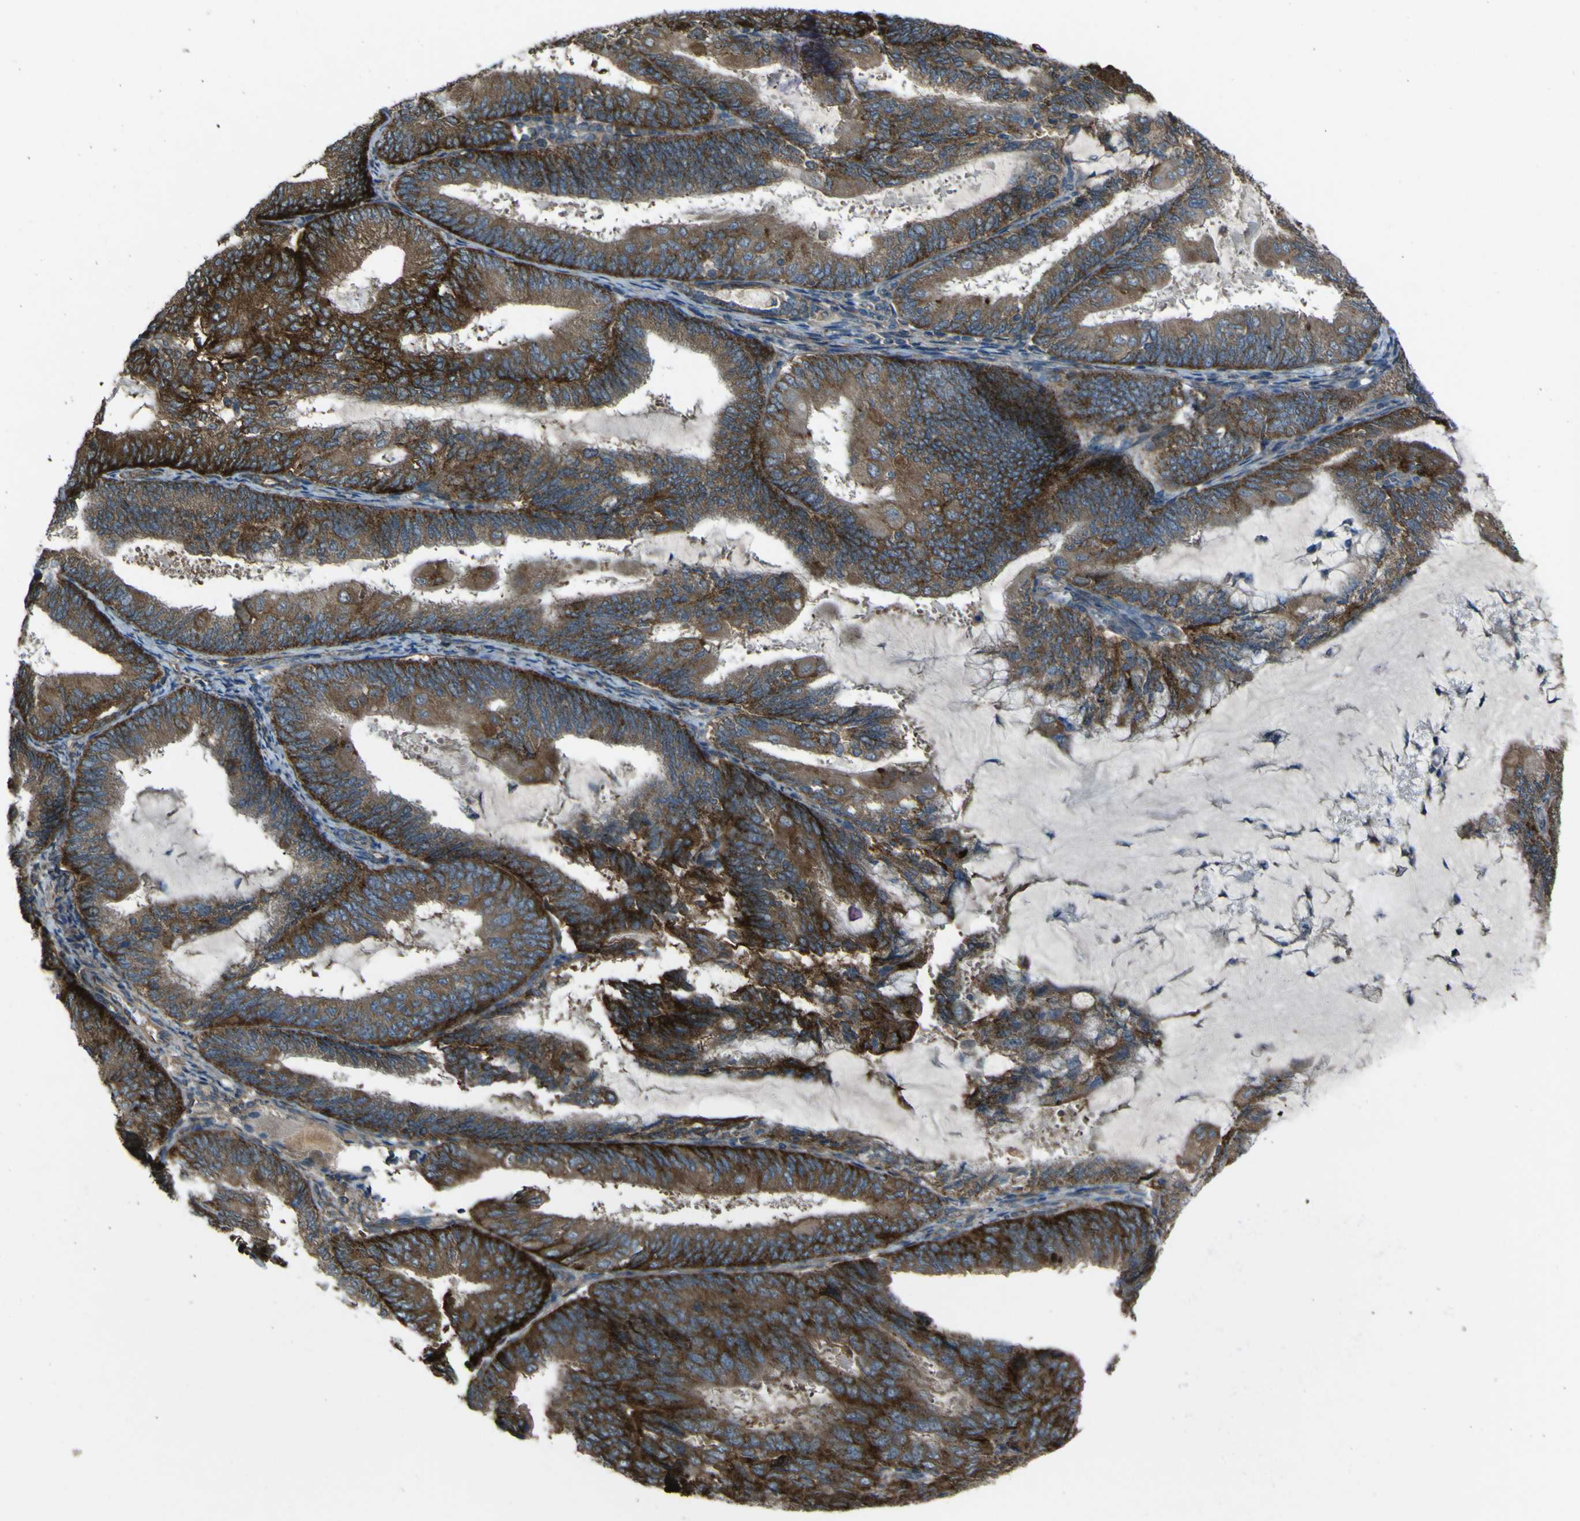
{"staining": {"intensity": "strong", "quantity": ">75%", "location": "cytoplasmic/membranous"}, "tissue": "endometrial cancer", "cell_type": "Tumor cells", "image_type": "cancer", "snomed": [{"axis": "morphology", "description": "Adenocarcinoma, NOS"}, {"axis": "topography", "description": "Endometrium"}], "caption": "Protein positivity by immunohistochemistry (IHC) displays strong cytoplasmic/membranous positivity in about >75% of tumor cells in endometrial cancer. The staining is performed using DAB brown chromogen to label protein expression. The nuclei are counter-stained blue using hematoxylin.", "gene": "NAALADL2", "patient": {"sex": "female", "age": 81}}